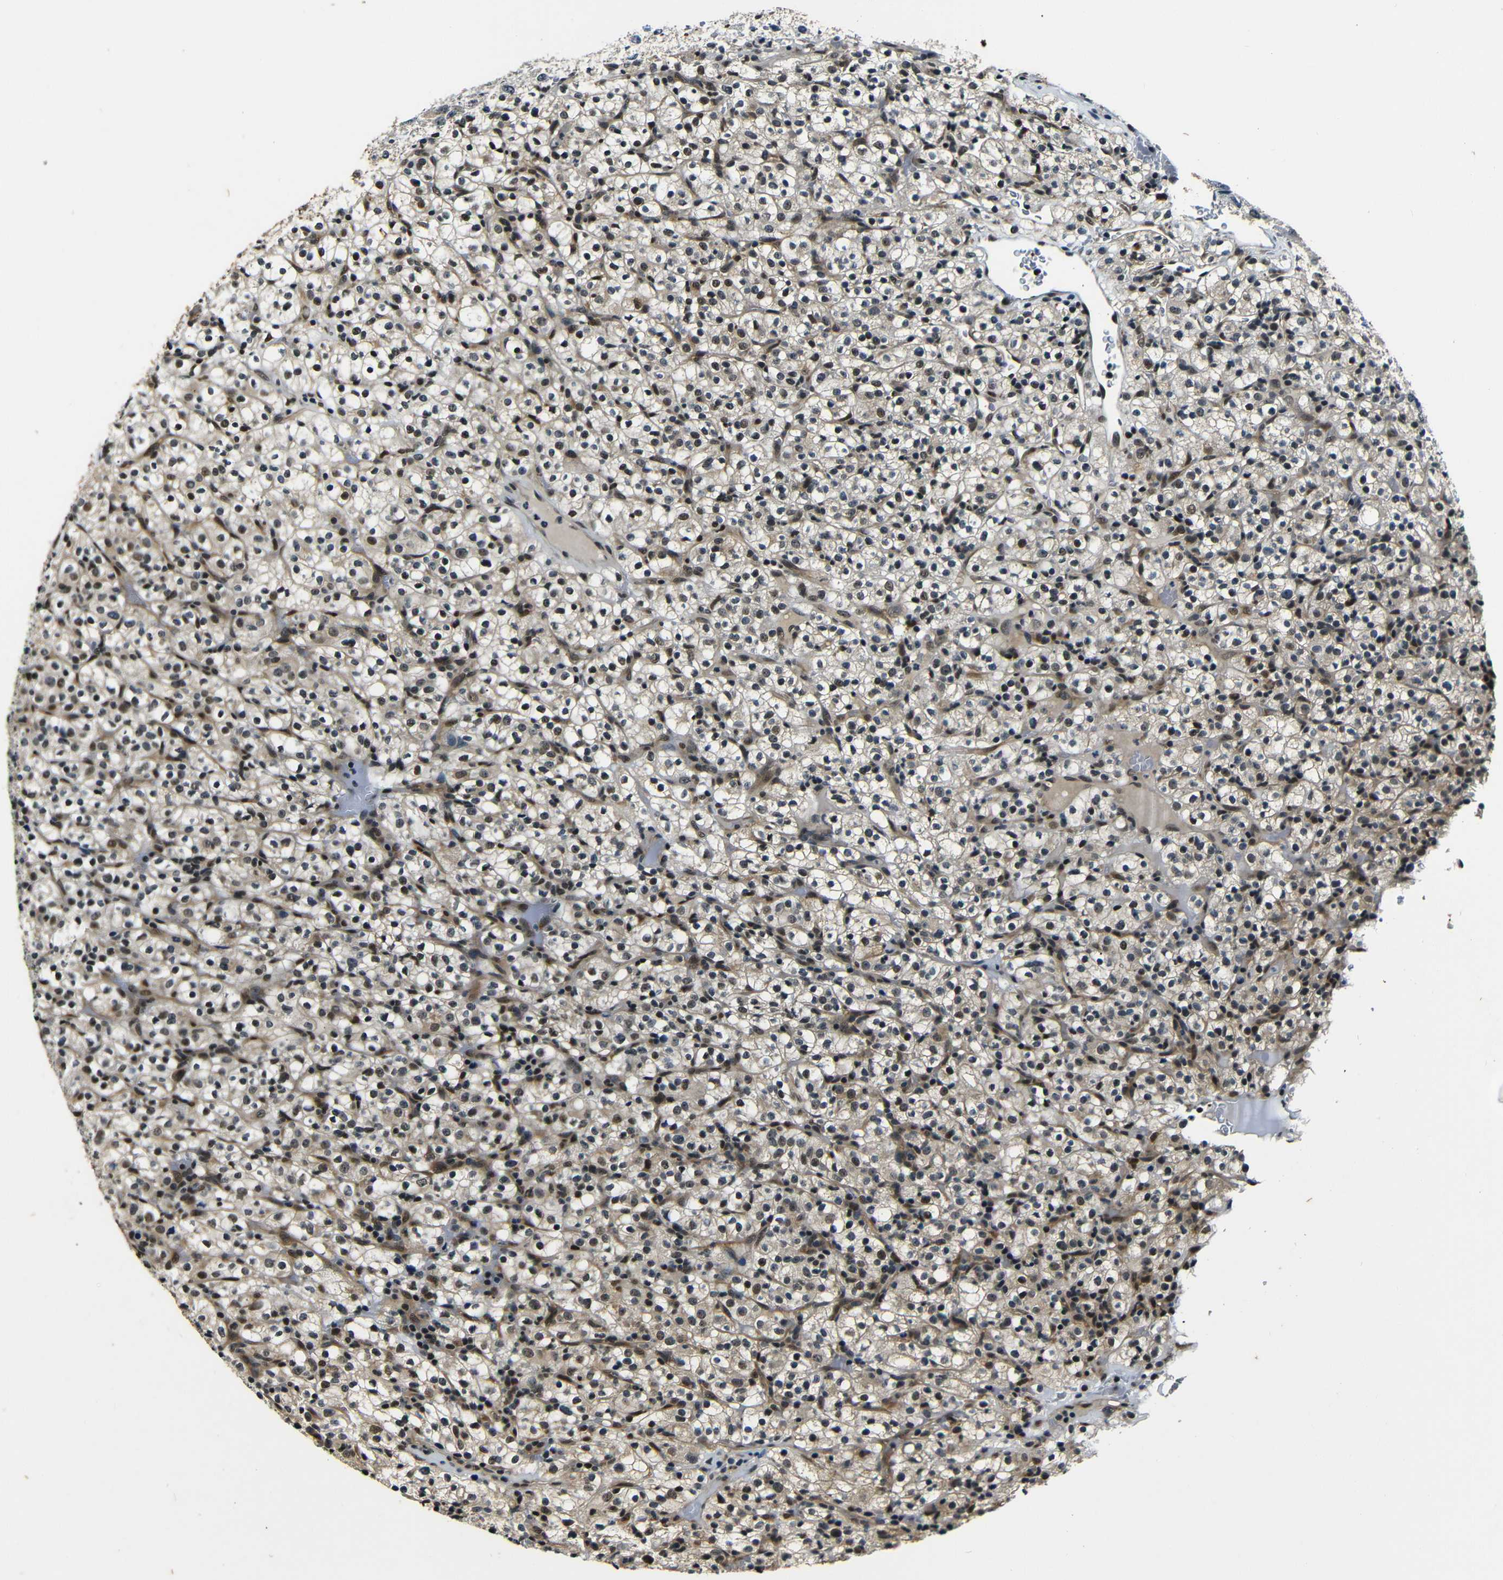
{"staining": {"intensity": "moderate", "quantity": ">75%", "location": "cytoplasmic/membranous,nuclear"}, "tissue": "renal cancer", "cell_type": "Tumor cells", "image_type": "cancer", "snomed": [{"axis": "morphology", "description": "Normal tissue, NOS"}, {"axis": "morphology", "description": "Adenocarcinoma, NOS"}, {"axis": "topography", "description": "Kidney"}], "caption": "DAB (3,3'-diaminobenzidine) immunohistochemical staining of human renal cancer shows moderate cytoplasmic/membranous and nuclear protein staining in approximately >75% of tumor cells.", "gene": "FOXD4", "patient": {"sex": "female", "age": 72}}